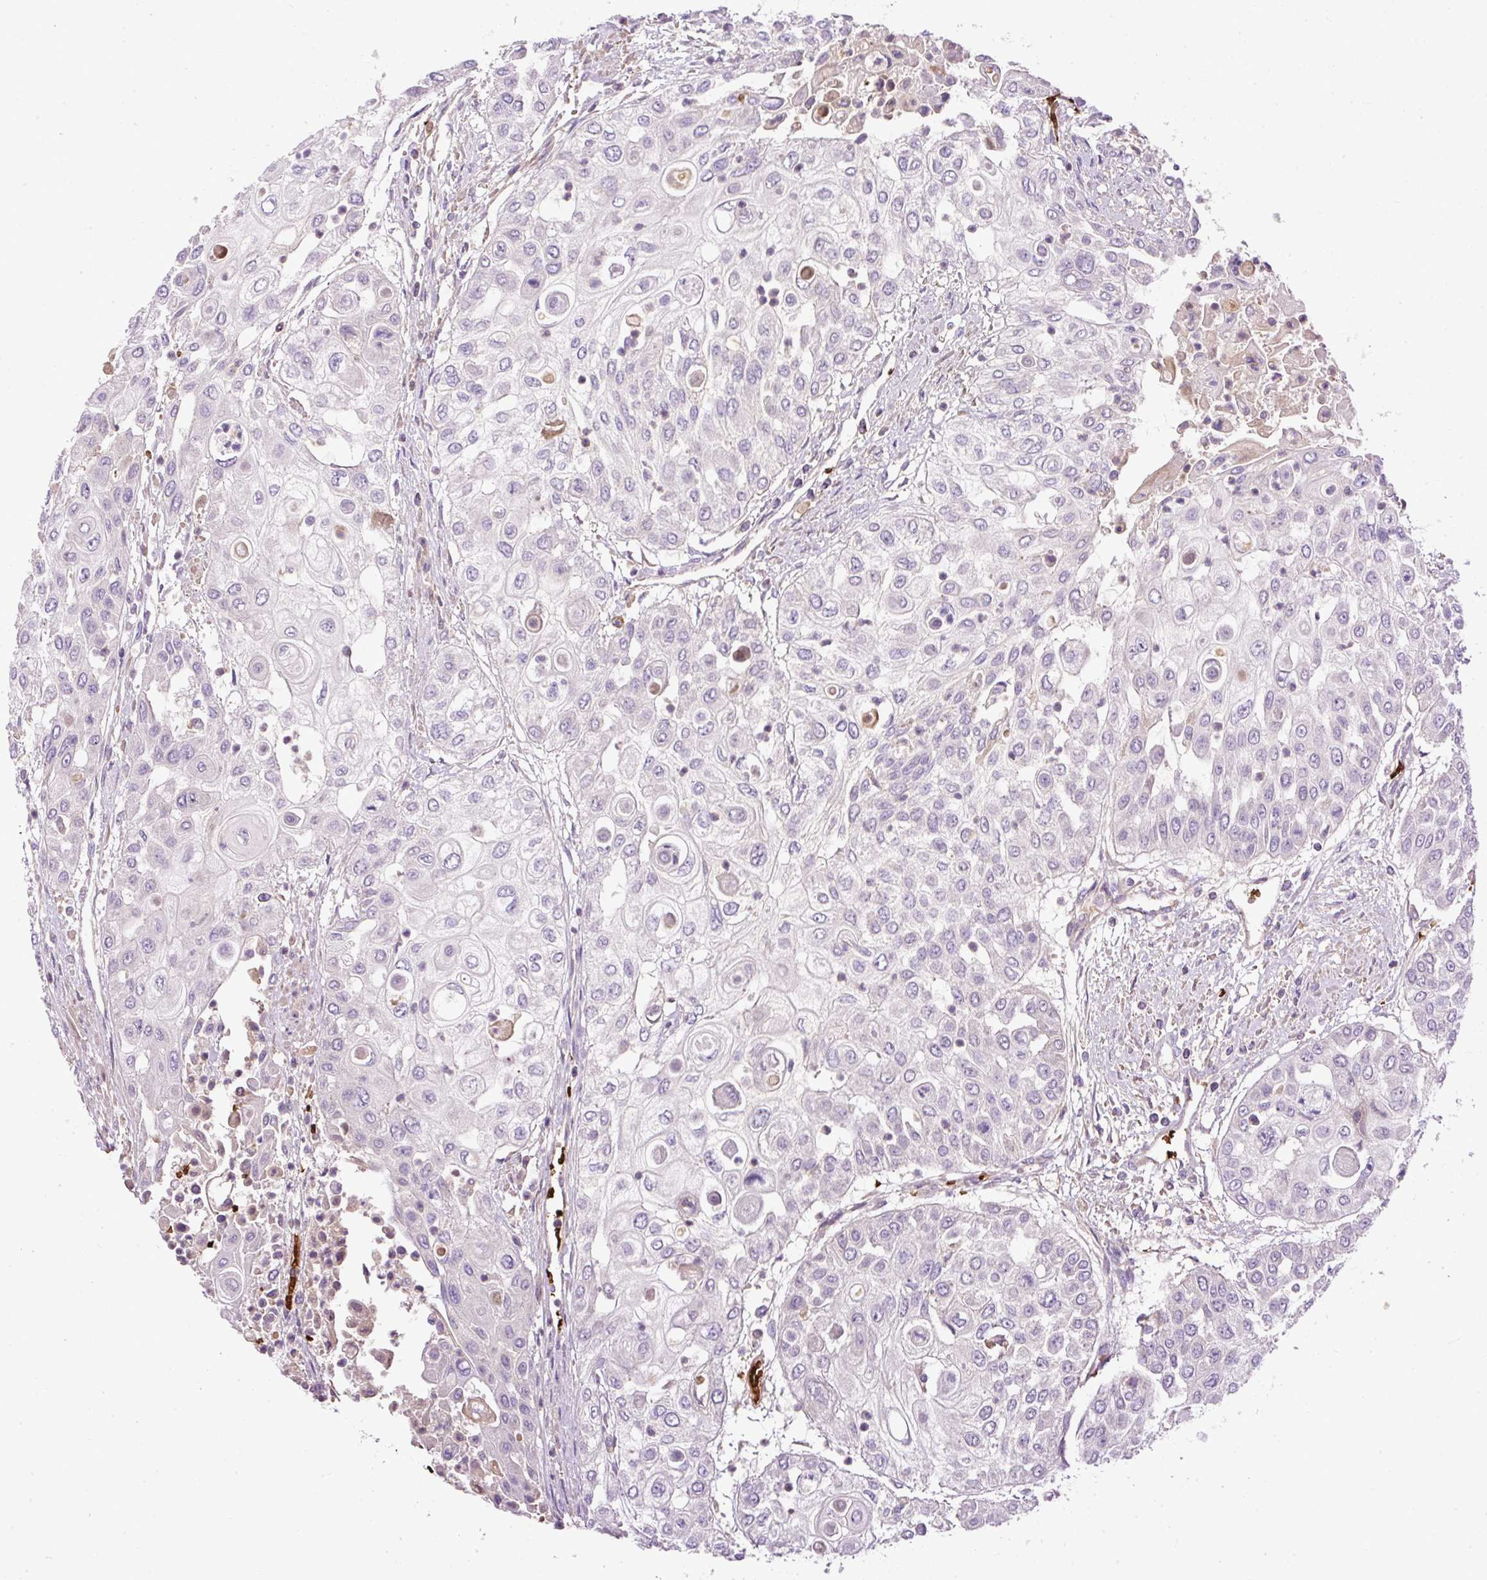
{"staining": {"intensity": "negative", "quantity": "none", "location": "none"}, "tissue": "urothelial cancer", "cell_type": "Tumor cells", "image_type": "cancer", "snomed": [{"axis": "morphology", "description": "Urothelial carcinoma, High grade"}, {"axis": "topography", "description": "Urinary bladder"}], "caption": "Histopathology image shows no protein expression in tumor cells of urothelial carcinoma (high-grade) tissue.", "gene": "CXCL13", "patient": {"sex": "female", "age": 79}}